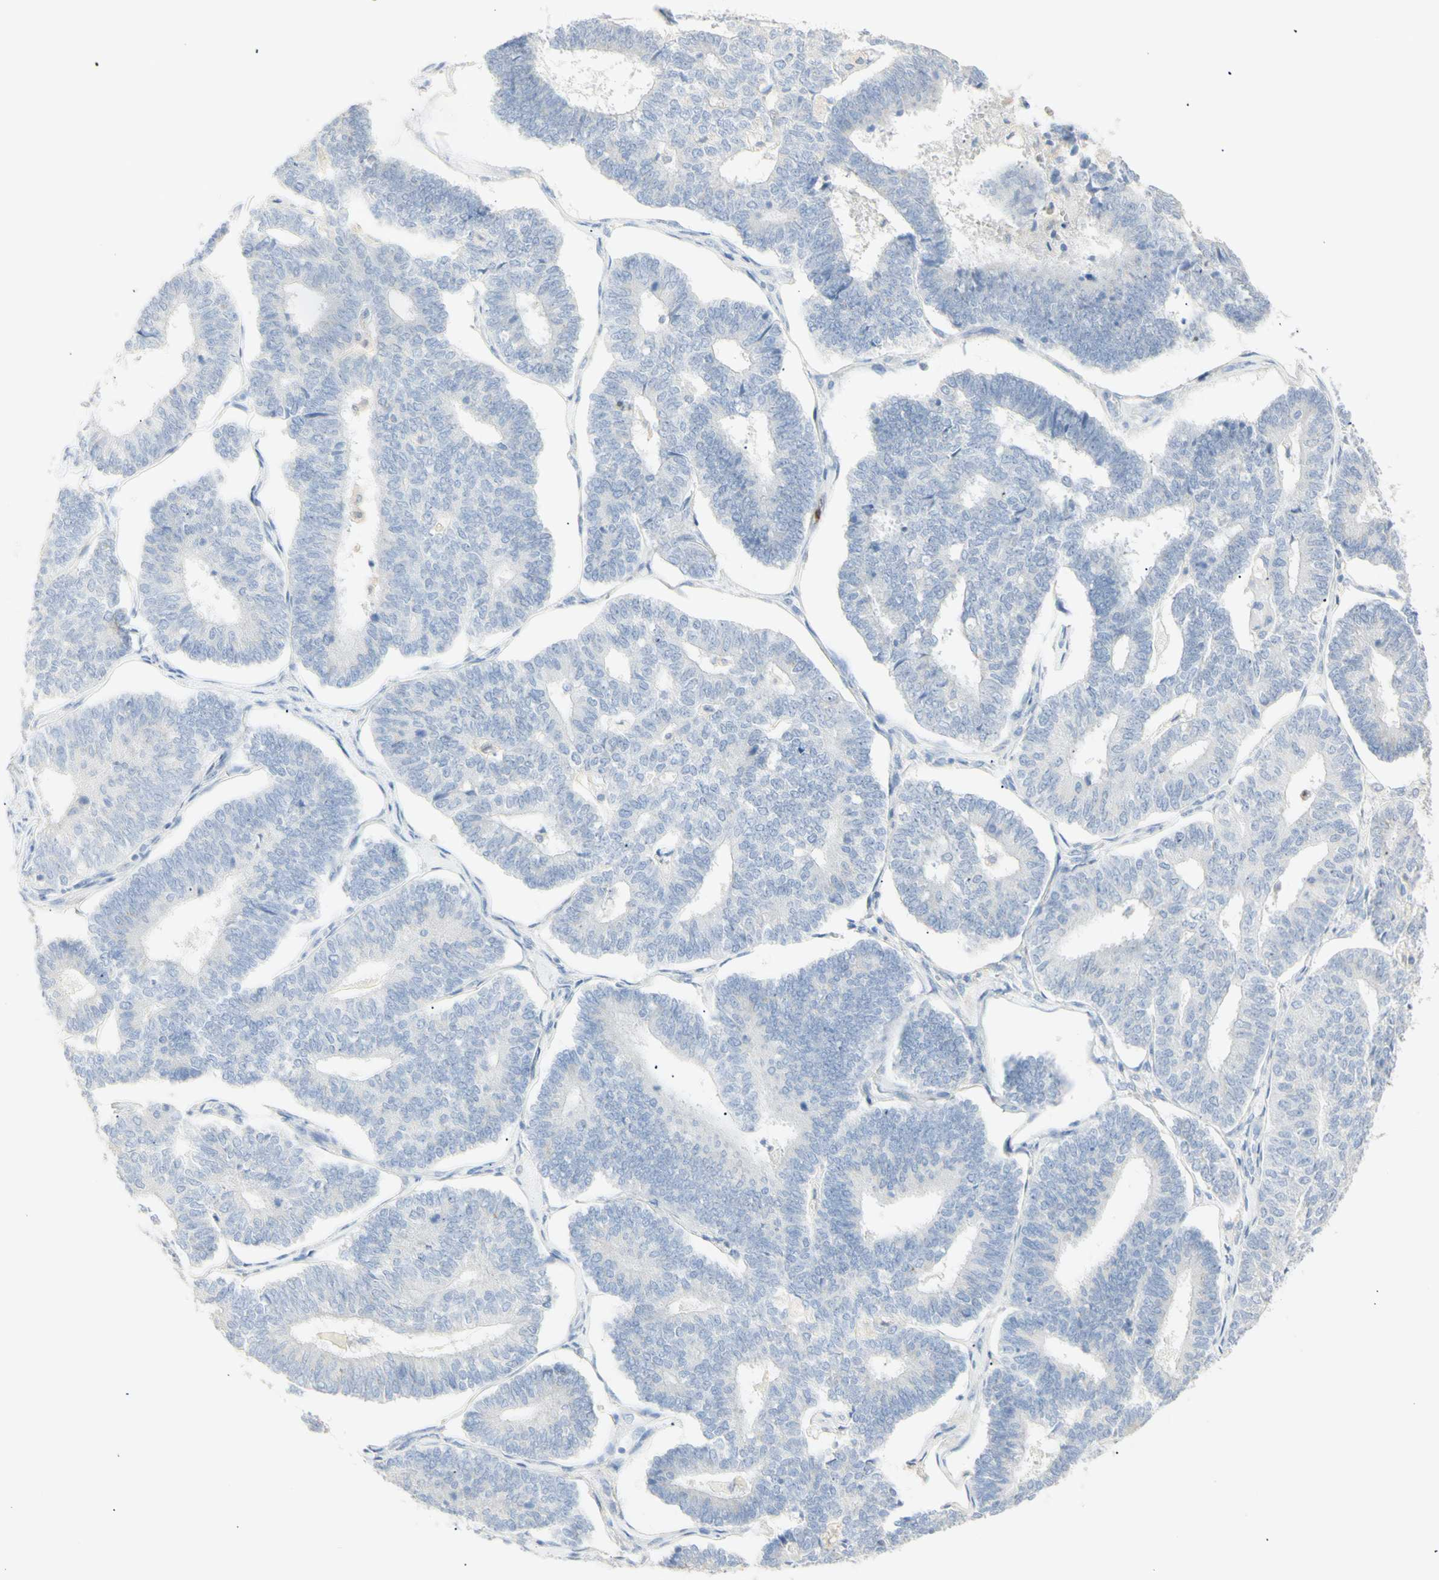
{"staining": {"intensity": "negative", "quantity": "none", "location": "none"}, "tissue": "endometrial cancer", "cell_type": "Tumor cells", "image_type": "cancer", "snomed": [{"axis": "morphology", "description": "Adenocarcinoma, NOS"}, {"axis": "topography", "description": "Endometrium"}], "caption": "The IHC histopathology image has no significant staining in tumor cells of endometrial adenocarcinoma tissue.", "gene": "B4GALNT3", "patient": {"sex": "female", "age": 70}}